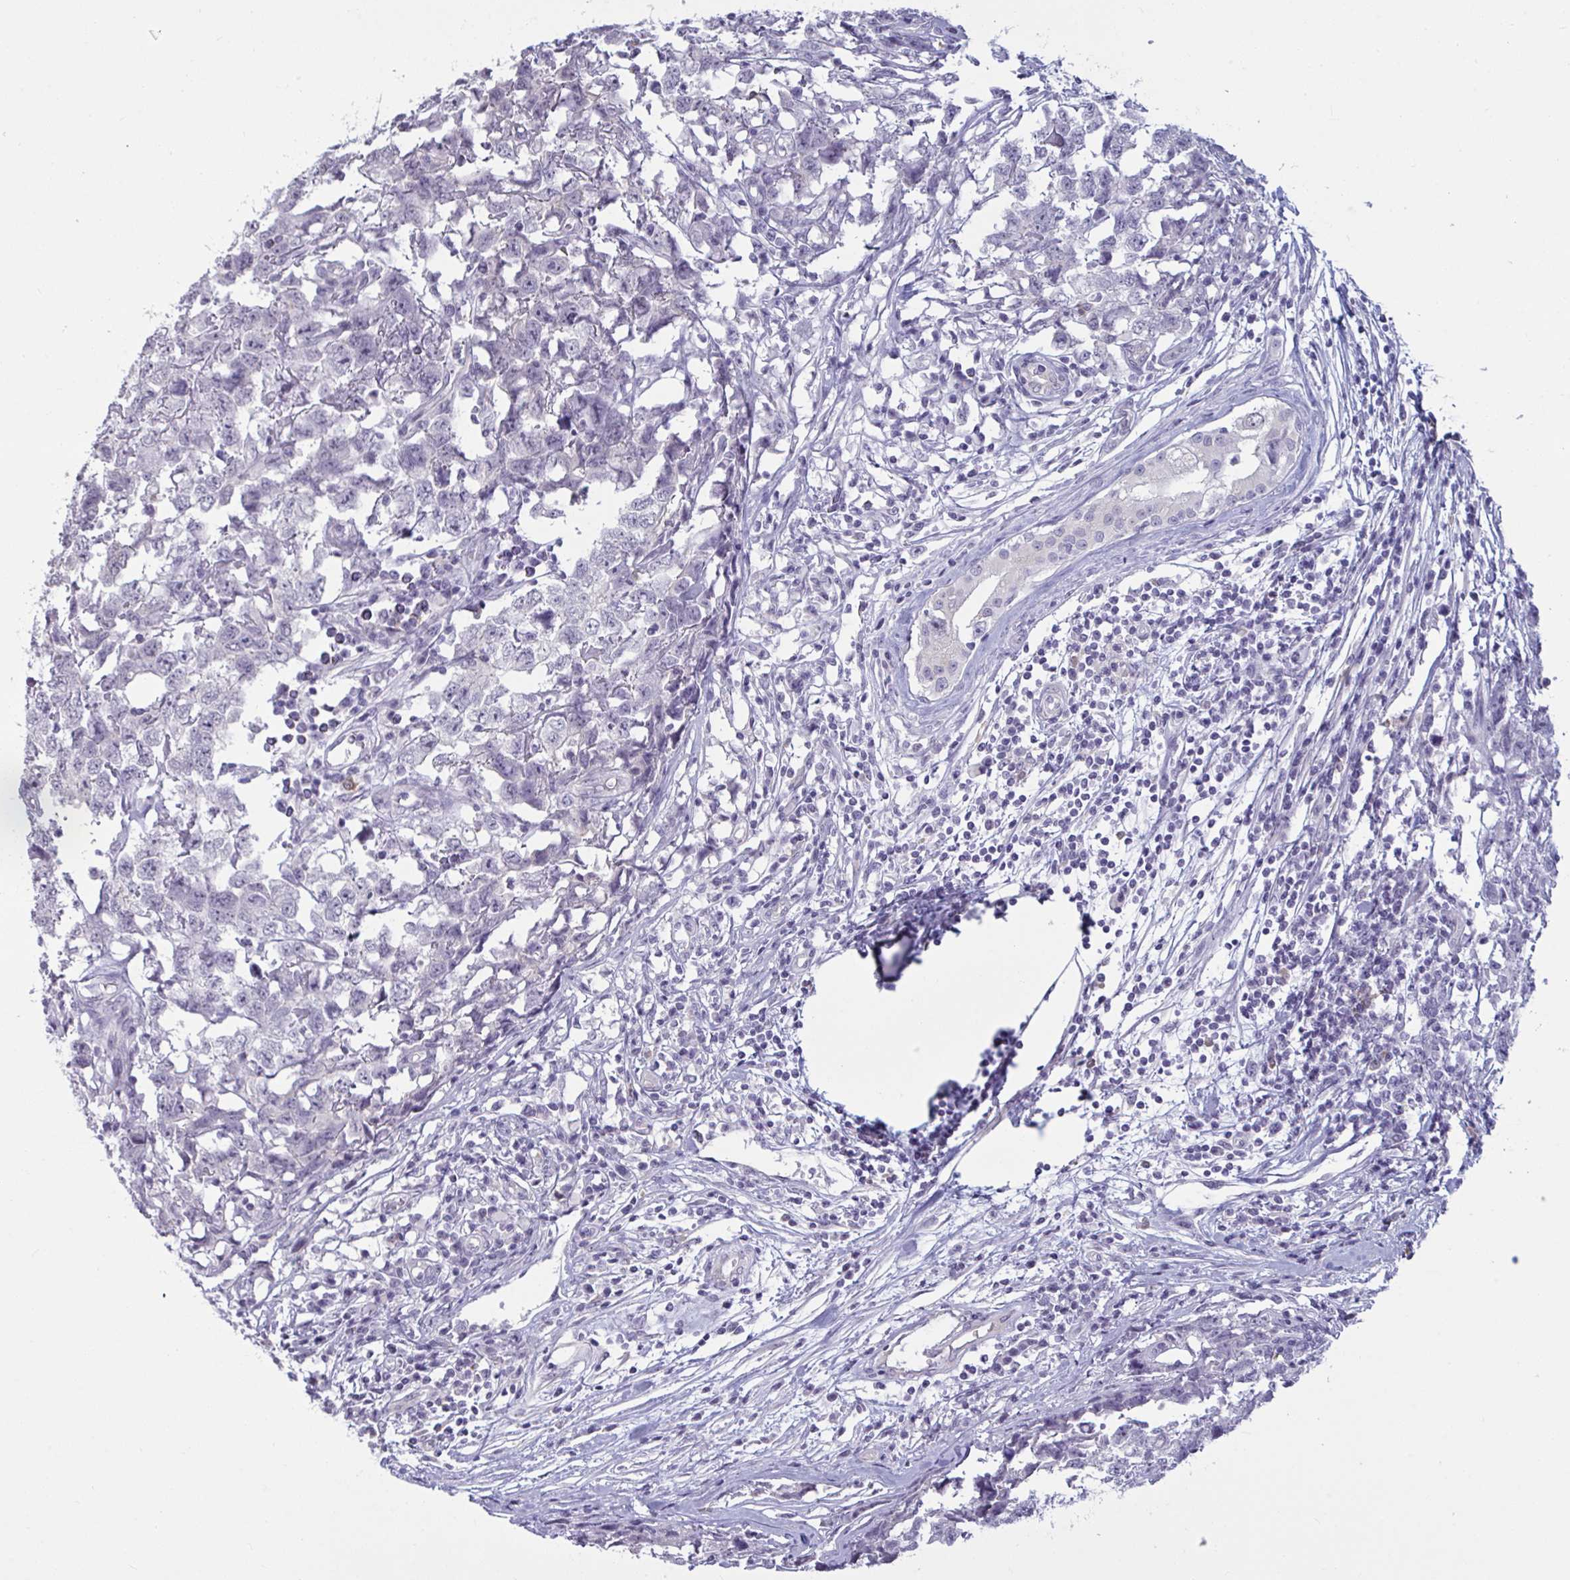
{"staining": {"intensity": "negative", "quantity": "none", "location": "none"}, "tissue": "testis cancer", "cell_type": "Tumor cells", "image_type": "cancer", "snomed": [{"axis": "morphology", "description": "Carcinoma, Embryonal, NOS"}, {"axis": "topography", "description": "Testis"}], "caption": "IHC micrograph of testis cancer (embryonal carcinoma) stained for a protein (brown), which shows no expression in tumor cells. (Stains: DAB immunohistochemistry with hematoxylin counter stain, Microscopy: brightfield microscopy at high magnification).", "gene": "TBC1D4", "patient": {"sex": "male", "age": 22}}